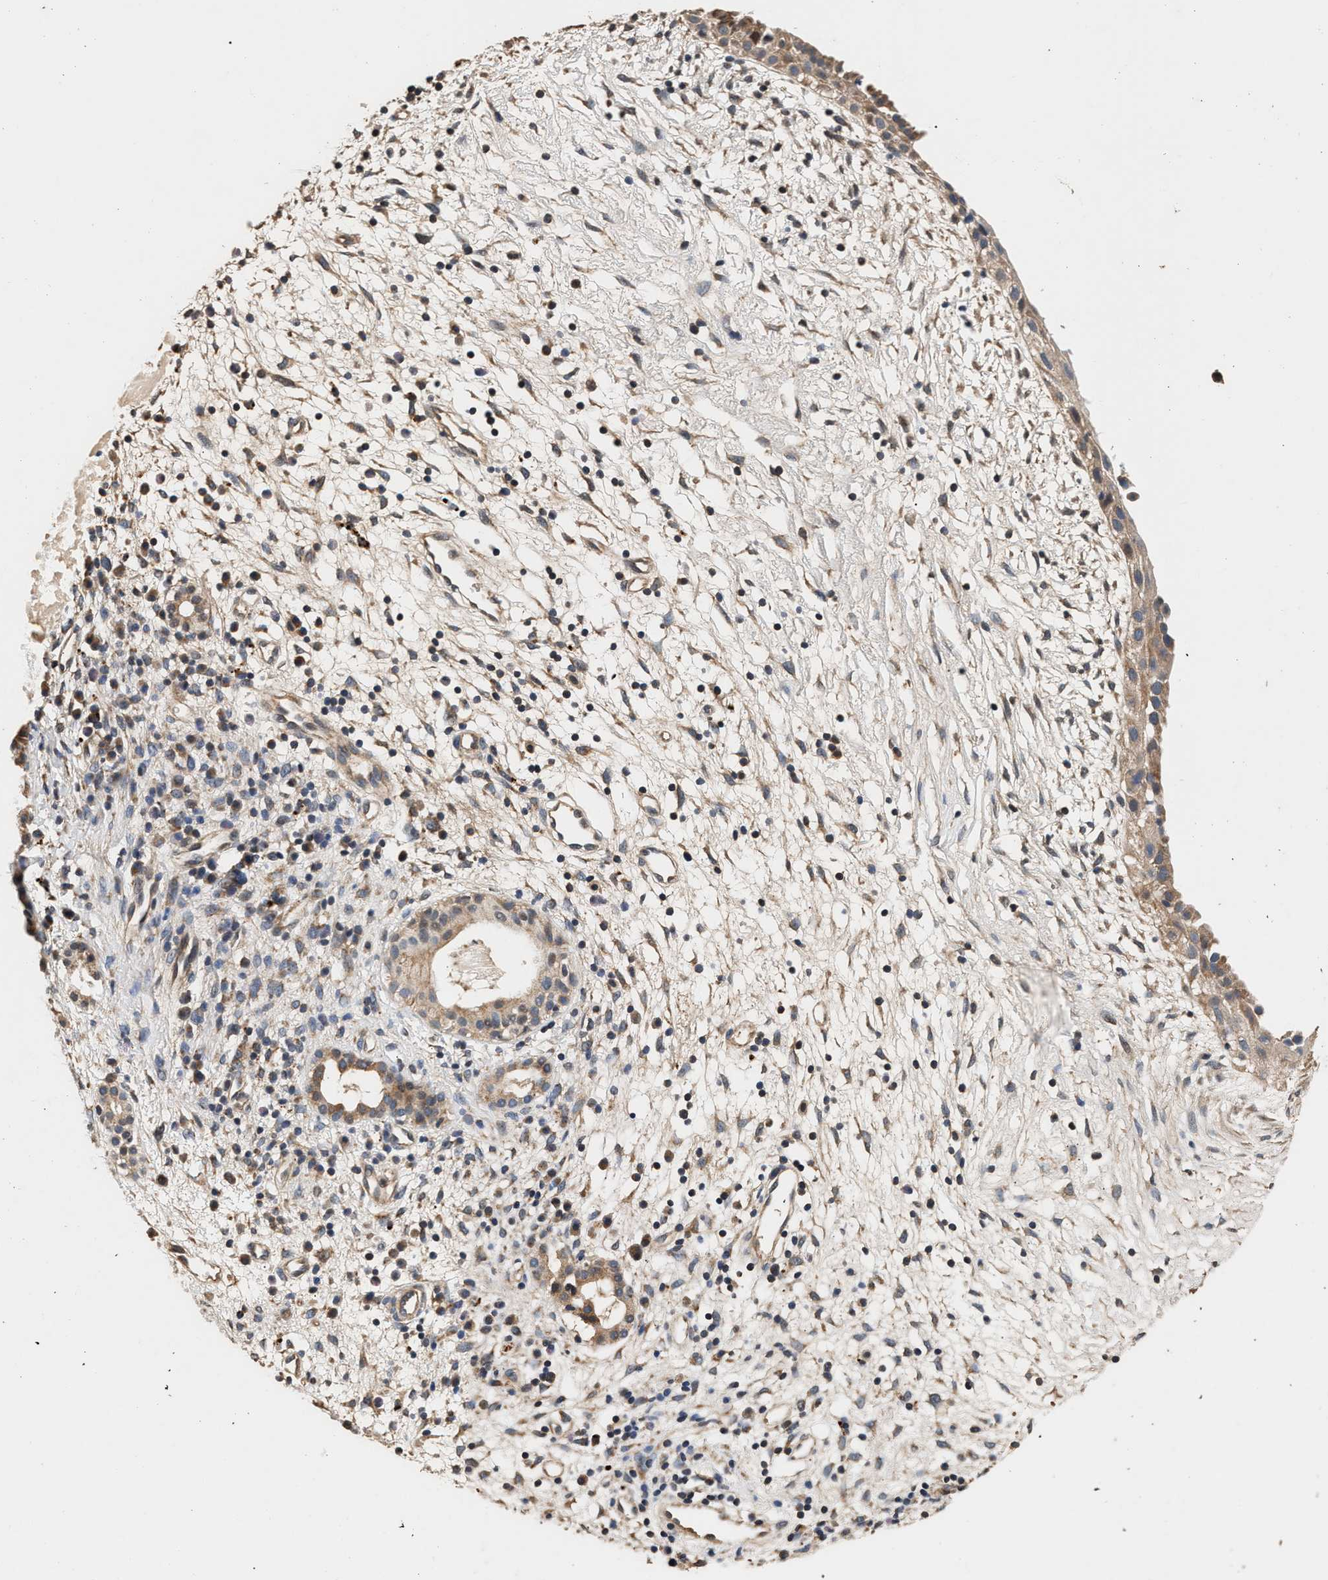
{"staining": {"intensity": "moderate", "quantity": ">75%", "location": "cytoplasmic/membranous"}, "tissue": "nasopharynx", "cell_type": "Respiratory epithelial cells", "image_type": "normal", "snomed": [{"axis": "morphology", "description": "Normal tissue, NOS"}, {"axis": "topography", "description": "Nasopharynx"}], "caption": "A brown stain highlights moderate cytoplasmic/membranous staining of a protein in respiratory epithelial cells of normal nasopharynx.", "gene": "PTGR3", "patient": {"sex": "male", "age": 22}}